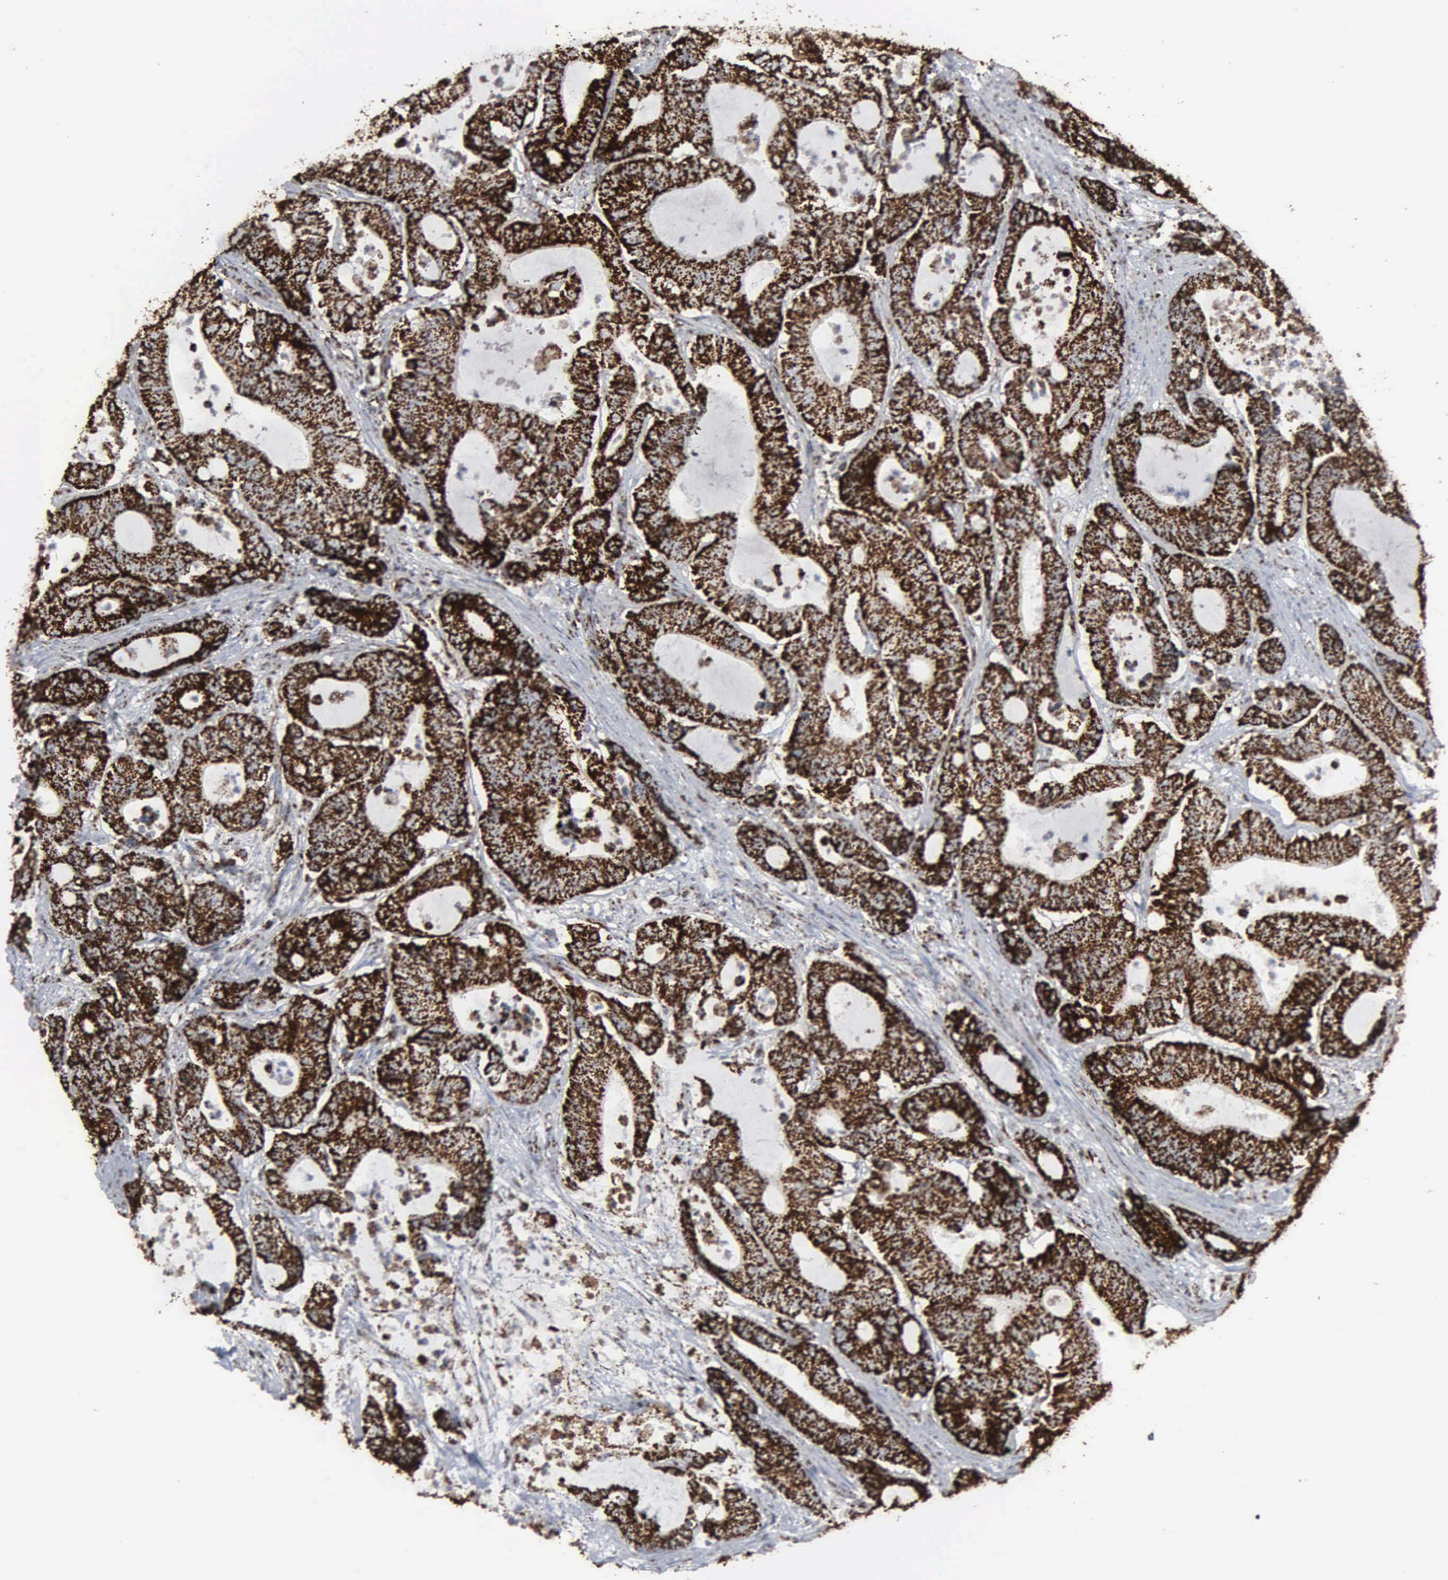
{"staining": {"intensity": "strong", "quantity": ">75%", "location": "cytoplasmic/membranous"}, "tissue": "colorectal cancer", "cell_type": "Tumor cells", "image_type": "cancer", "snomed": [{"axis": "morphology", "description": "Adenocarcinoma, NOS"}, {"axis": "topography", "description": "Colon"}], "caption": "A photomicrograph of human adenocarcinoma (colorectal) stained for a protein displays strong cytoplasmic/membranous brown staining in tumor cells.", "gene": "HSPA9", "patient": {"sex": "female", "age": 84}}